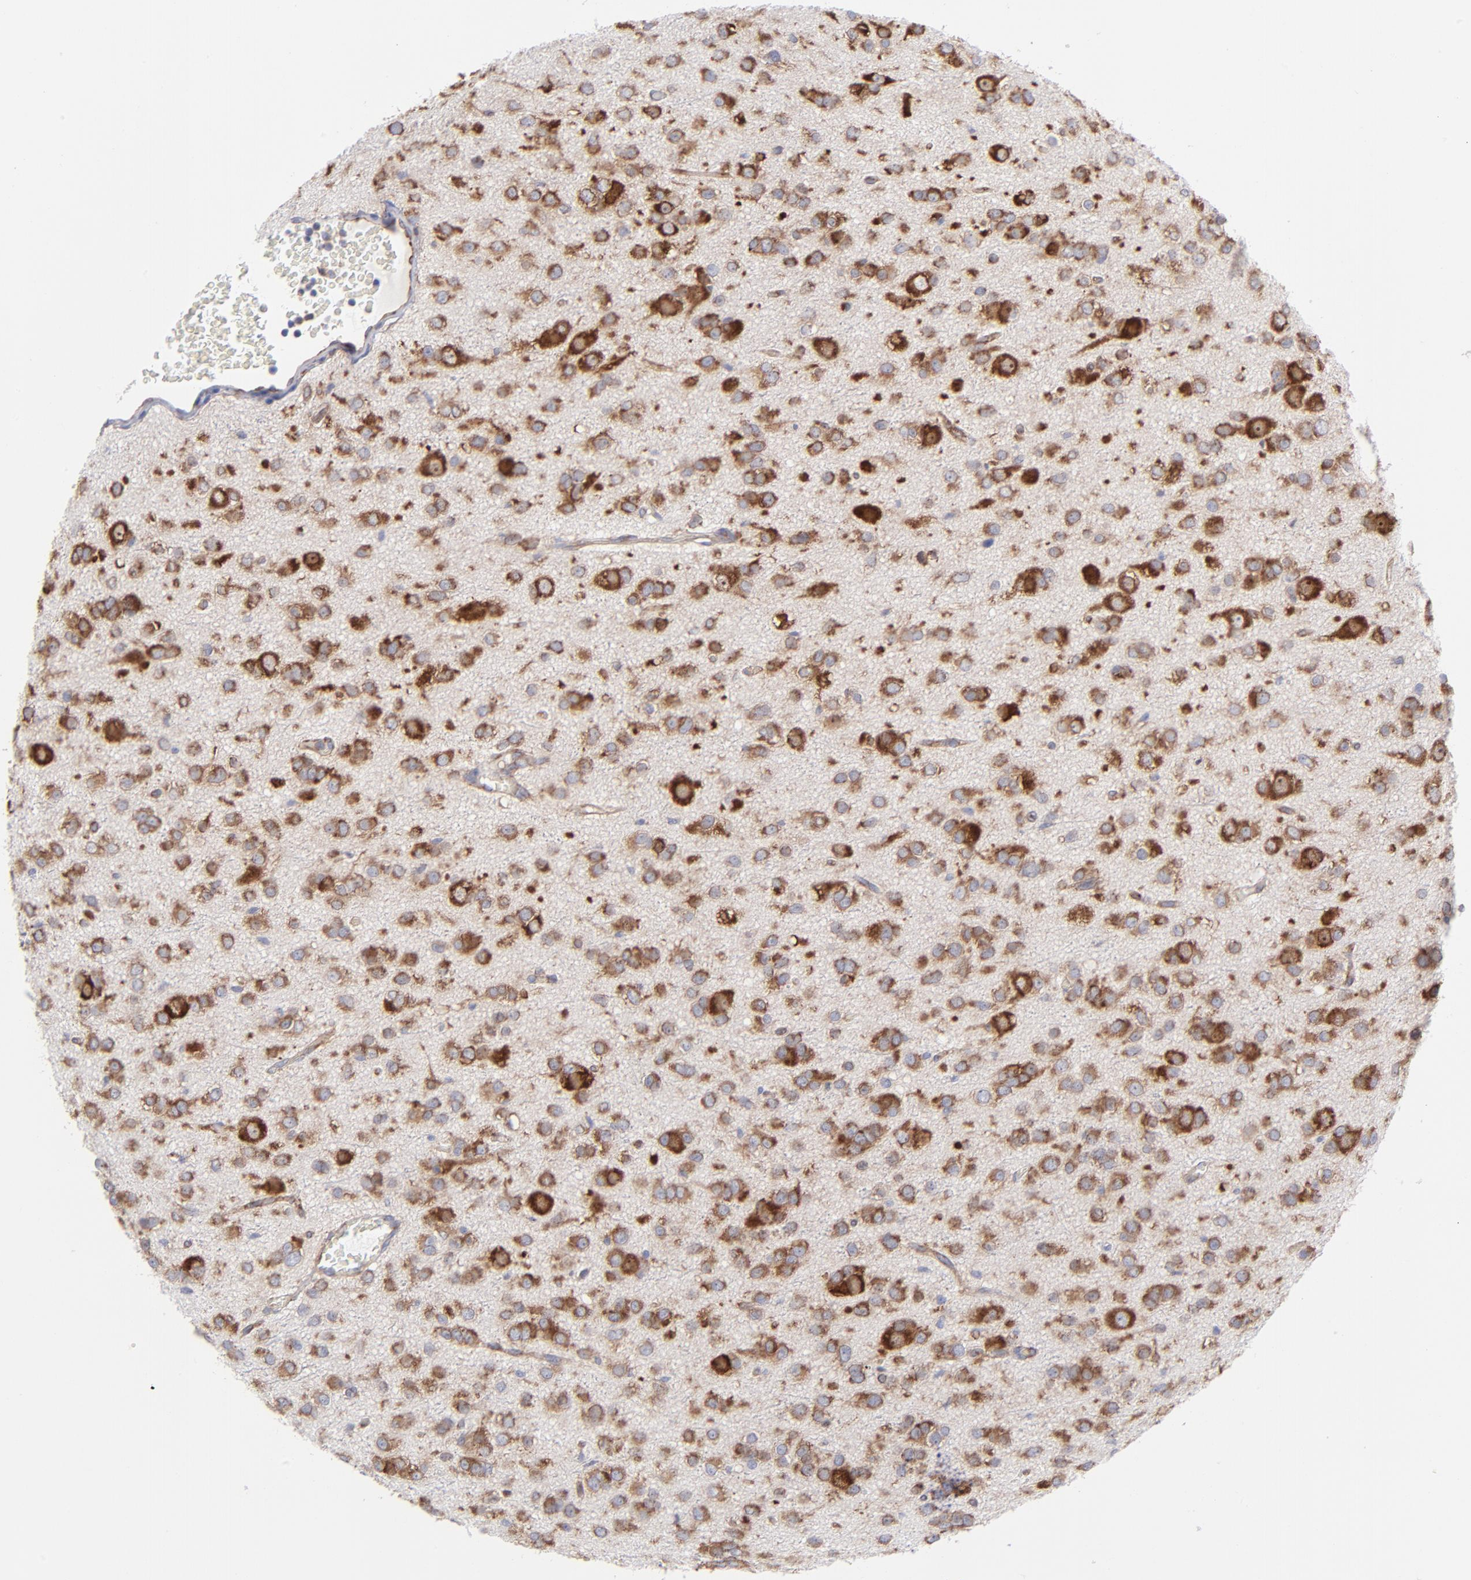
{"staining": {"intensity": "strong", "quantity": ">75%", "location": "cytoplasmic/membranous"}, "tissue": "glioma", "cell_type": "Tumor cells", "image_type": "cancer", "snomed": [{"axis": "morphology", "description": "Glioma, malignant, Low grade"}, {"axis": "topography", "description": "Brain"}], "caption": "An image of human glioma stained for a protein exhibits strong cytoplasmic/membranous brown staining in tumor cells.", "gene": "EIF2AK2", "patient": {"sex": "male", "age": 42}}